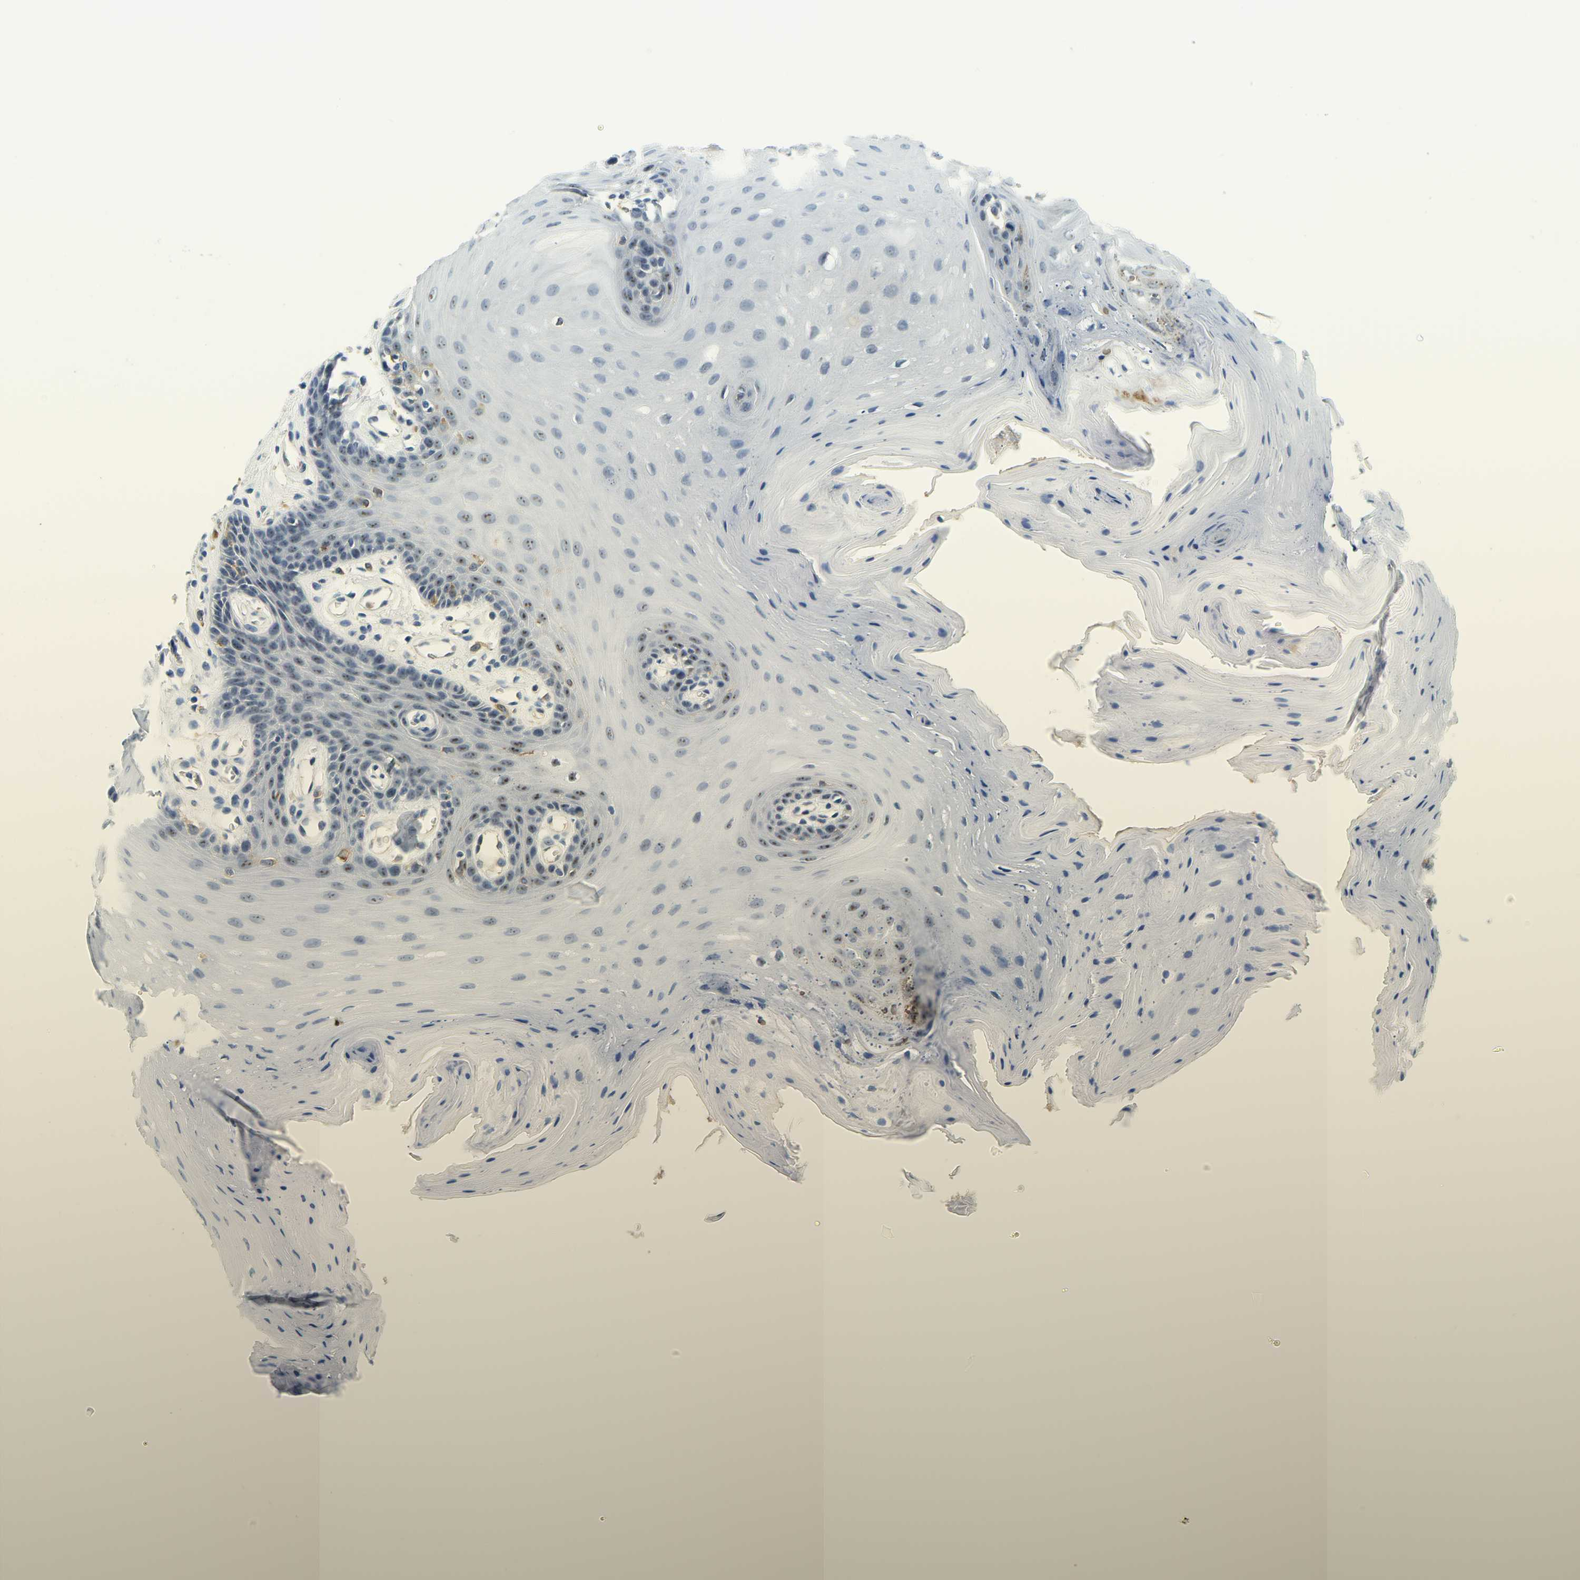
{"staining": {"intensity": "moderate", "quantity": "25%-75%", "location": "nuclear"}, "tissue": "oral mucosa", "cell_type": "Squamous epithelial cells", "image_type": "normal", "snomed": [{"axis": "morphology", "description": "Normal tissue, NOS"}, {"axis": "morphology", "description": "Squamous cell carcinoma, NOS"}, {"axis": "topography", "description": "Oral tissue"}, {"axis": "topography", "description": "Head-Neck"}], "caption": "Immunohistochemistry image of benign oral mucosa: human oral mucosa stained using immunohistochemistry displays medium levels of moderate protein expression localized specifically in the nuclear of squamous epithelial cells, appearing as a nuclear brown color.", "gene": "RRP1", "patient": {"sex": "male", "age": 71}}